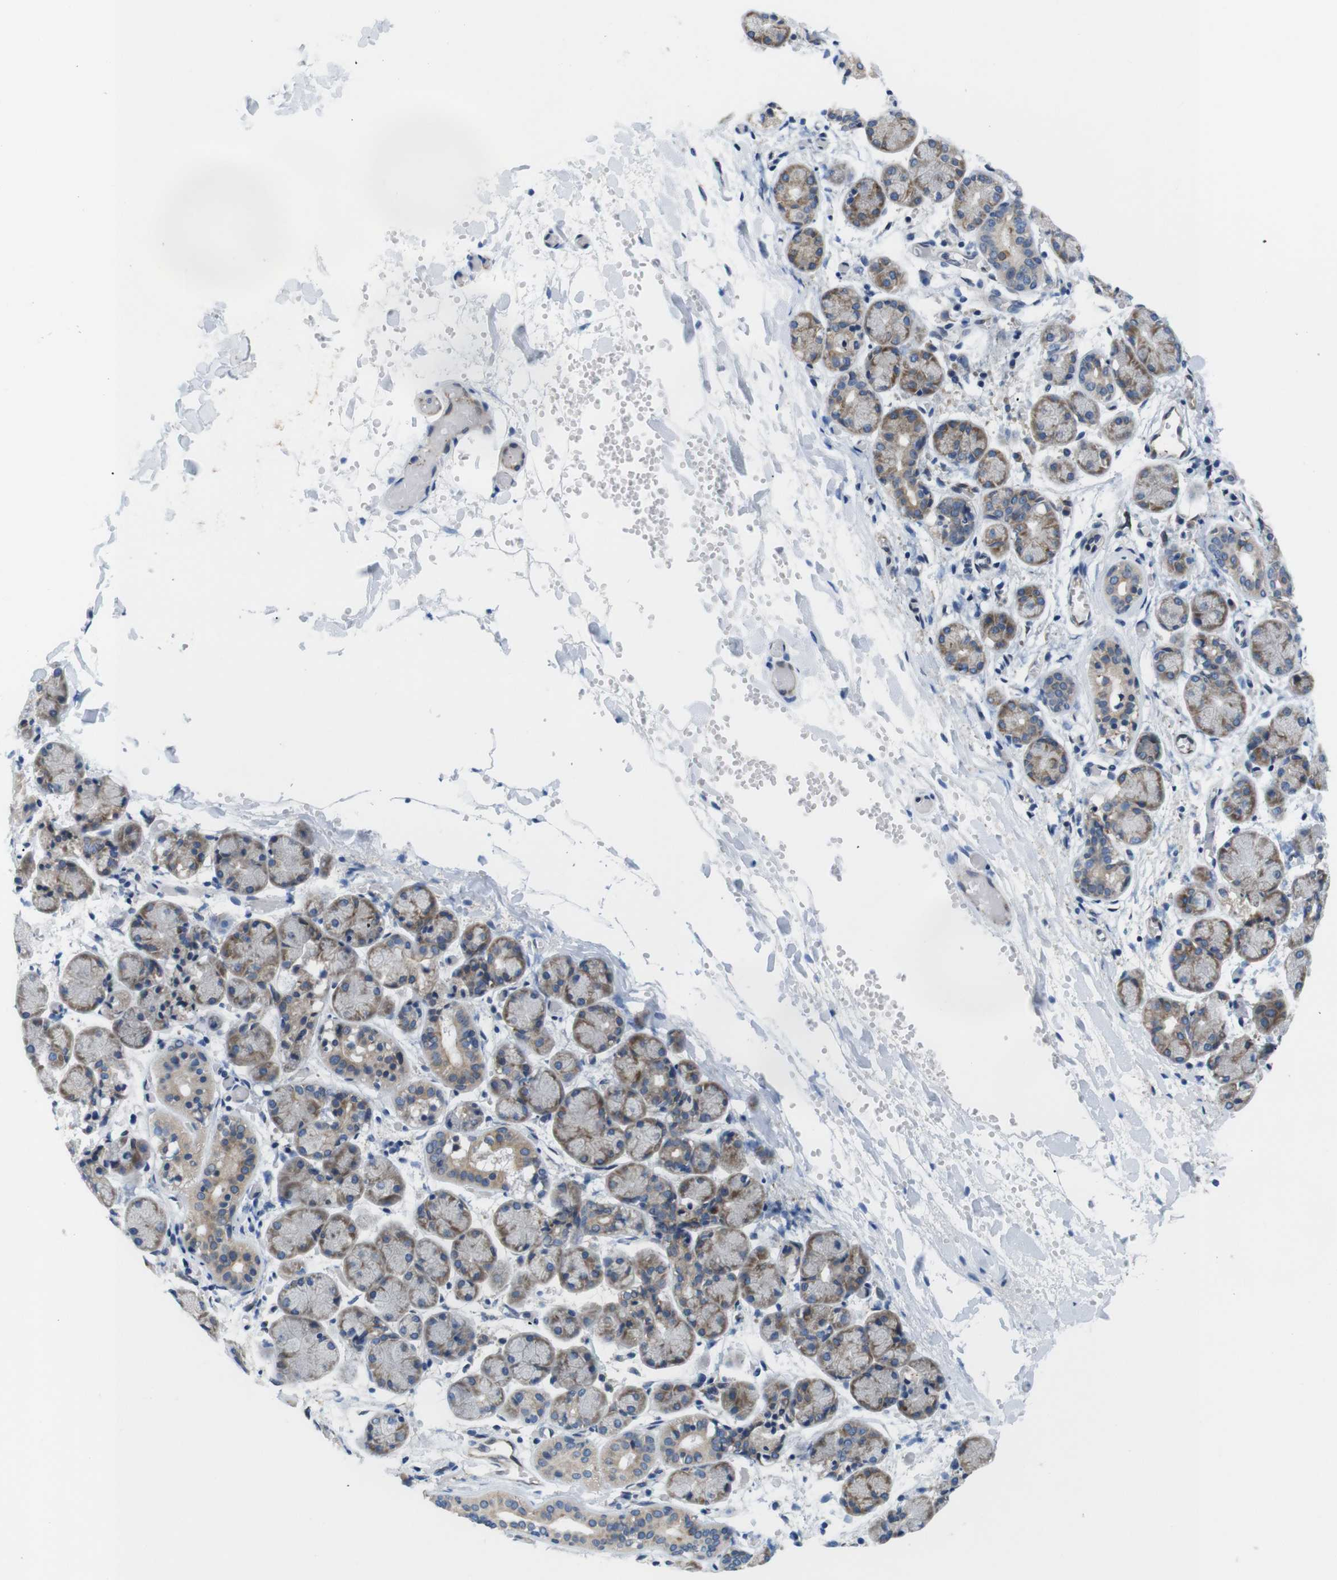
{"staining": {"intensity": "moderate", "quantity": "25%-75%", "location": "cytoplasmic/membranous"}, "tissue": "salivary gland", "cell_type": "Glandular cells", "image_type": "normal", "snomed": [{"axis": "morphology", "description": "Normal tissue, NOS"}, {"axis": "topography", "description": "Salivary gland"}], "caption": "IHC histopathology image of normal salivary gland: human salivary gland stained using immunohistochemistry demonstrates medium levels of moderate protein expression localized specifically in the cytoplasmic/membranous of glandular cells, appearing as a cytoplasmic/membranous brown color.", "gene": "HACD3", "patient": {"sex": "female", "age": 24}}